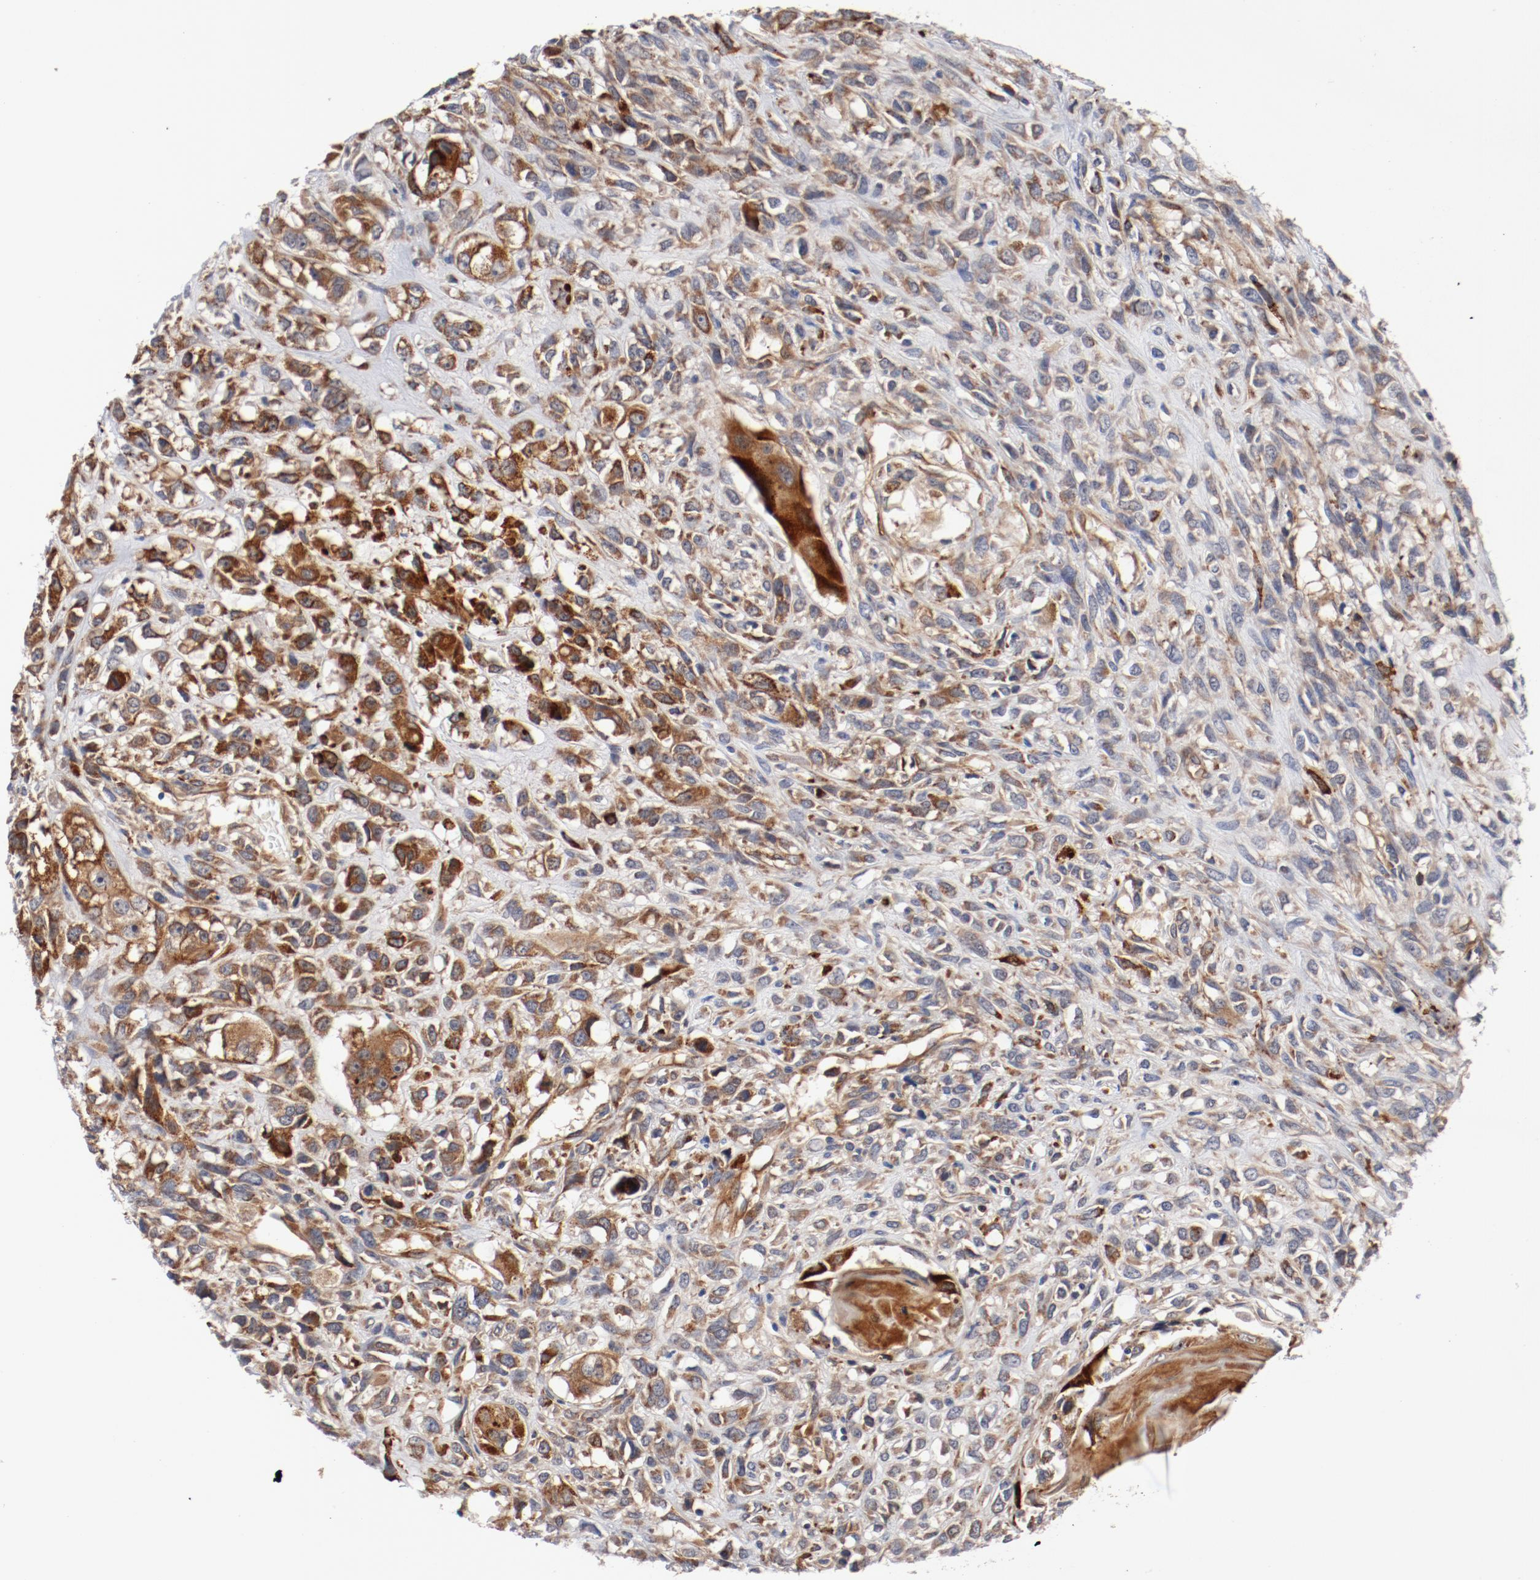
{"staining": {"intensity": "moderate", "quantity": ">75%", "location": "cytoplasmic/membranous"}, "tissue": "head and neck cancer", "cell_type": "Tumor cells", "image_type": "cancer", "snomed": [{"axis": "morphology", "description": "Necrosis, NOS"}, {"axis": "morphology", "description": "Neoplasm, malignant, NOS"}, {"axis": "topography", "description": "Salivary gland"}, {"axis": "topography", "description": "Head-Neck"}], "caption": "Immunohistochemical staining of head and neck malignant neoplasm shows medium levels of moderate cytoplasmic/membranous positivity in about >75% of tumor cells. Using DAB (3,3'-diaminobenzidine) (brown) and hematoxylin (blue) stains, captured at high magnification using brightfield microscopy.", "gene": "PITPNM2", "patient": {"sex": "male", "age": 43}}